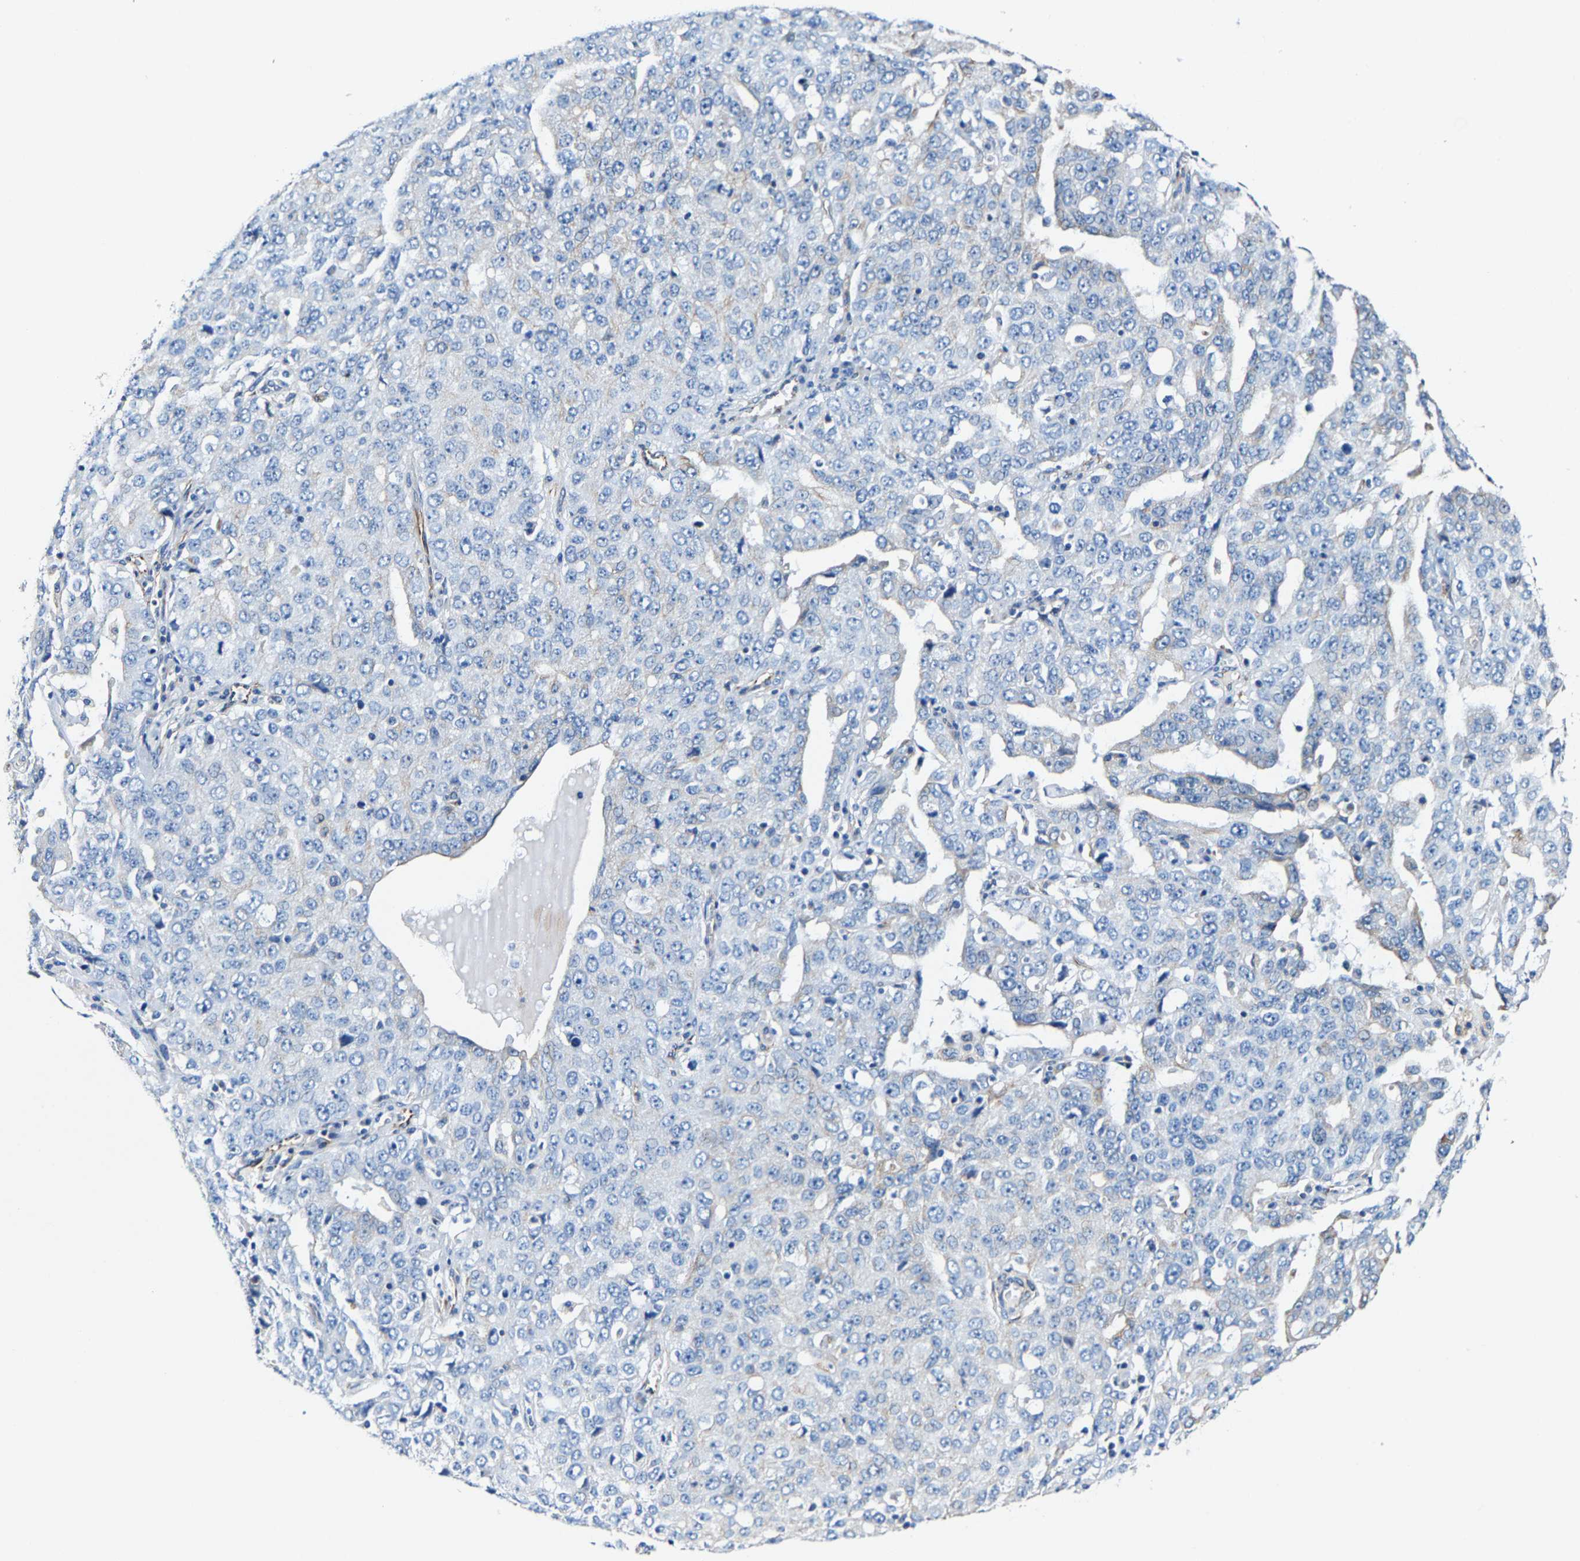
{"staining": {"intensity": "negative", "quantity": "none", "location": "none"}, "tissue": "ovarian cancer", "cell_type": "Tumor cells", "image_type": "cancer", "snomed": [{"axis": "morphology", "description": "Carcinoma, endometroid"}, {"axis": "topography", "description": "Ovary"}], "caption": "The micrograph reveals no significant staining in tumor cells of ovarian cancer. (DAB immunohistochemistry with hematoxylin counter stain).", "gene": "MMEL1", "patient": {"sex": "female", "age": 62}}